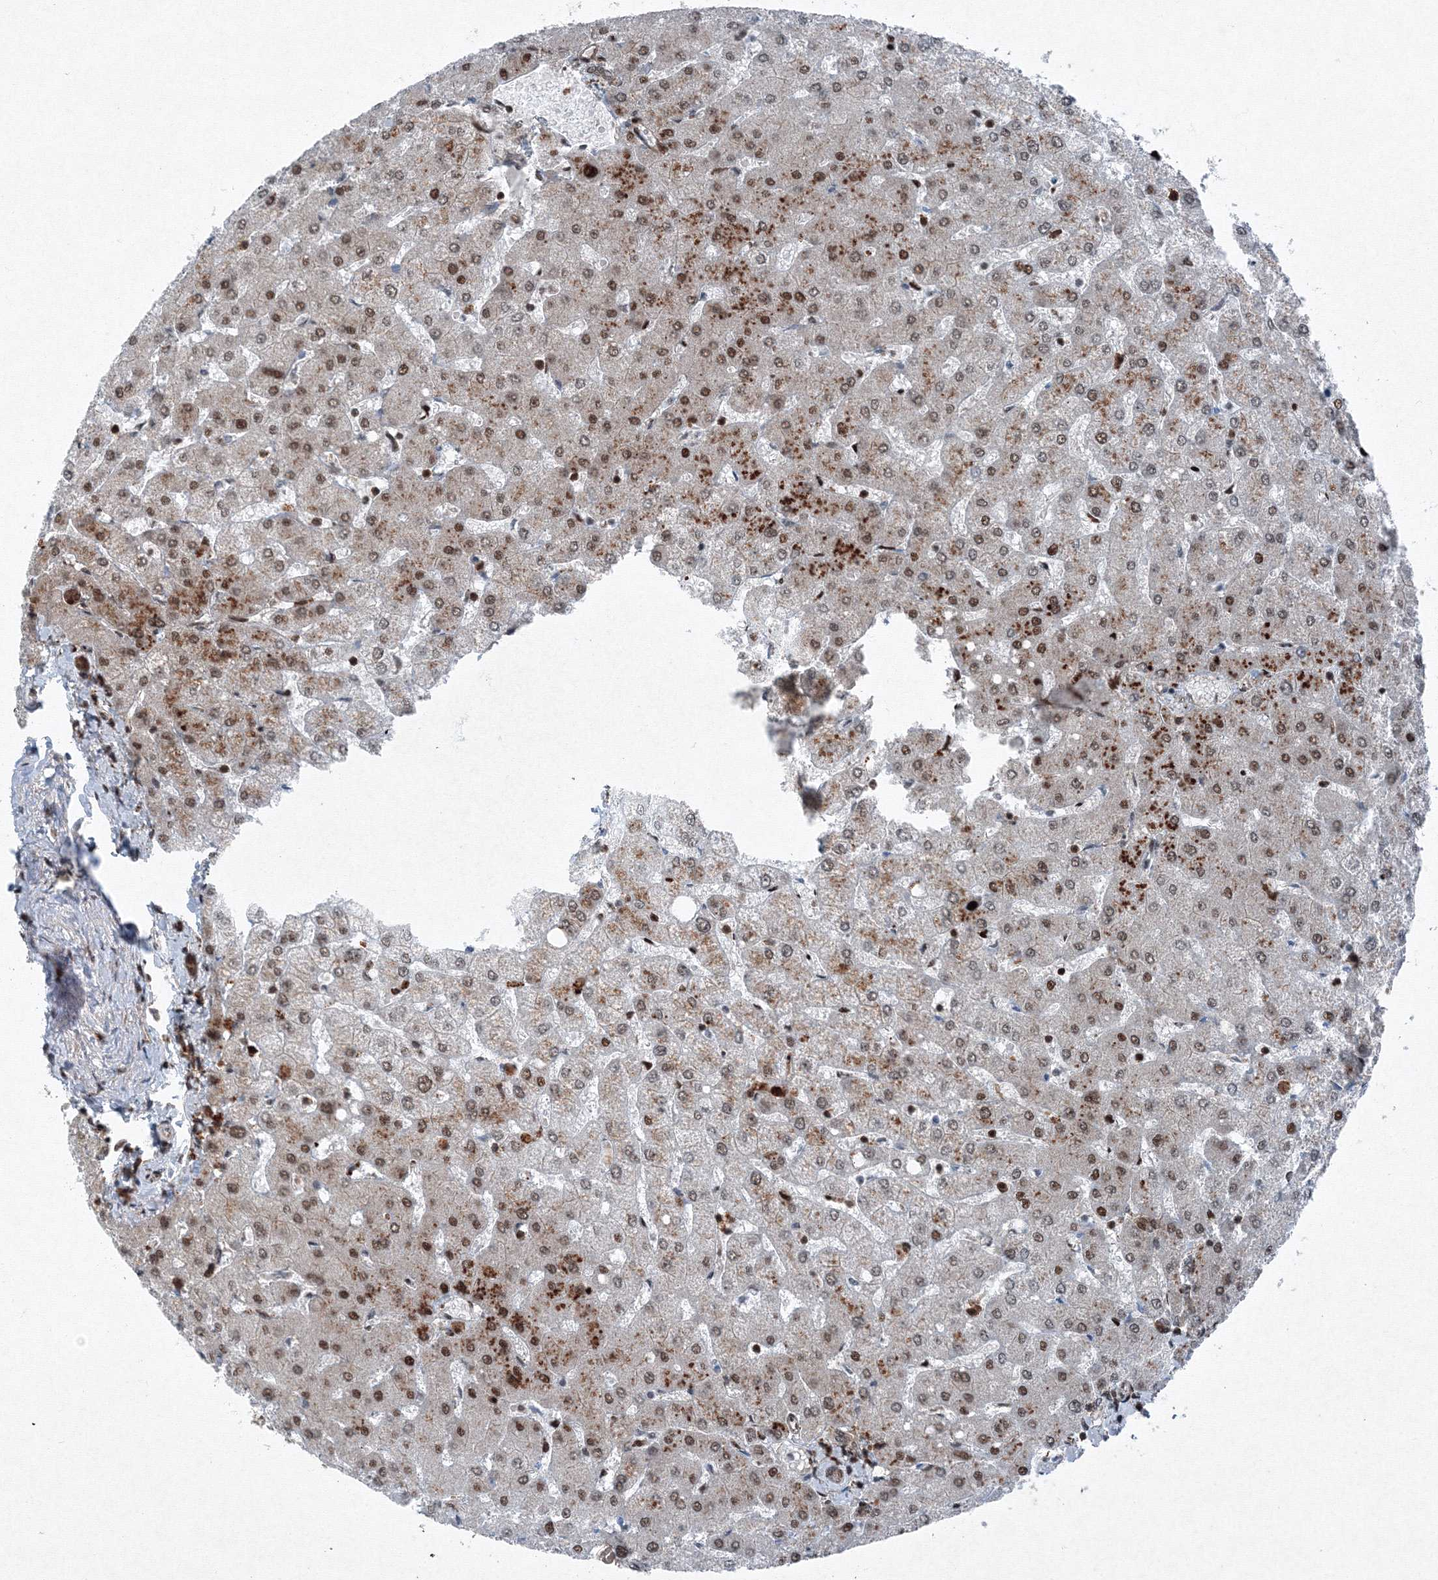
{"staining": {"intensity": "moderate", "quantity": ">75%", "location": "cytoplasmic/membranous,nuclear"}, "tissue": "liver", "cell_type": "Cholangiocytes", "image_type": "normal", "snomed": [{"axis": "morphology", "description": "Normal tissue, NOS"}, {"axis": "topography", "description": "Liver"}], "caption": "A high-resolution histopathology image shows immunohistochemistry (IHC) staining of normal liver, which exhibits moderate cytoplasmic/membranous,nuclear positivity in approximately >75% of cholangiocytes. (Stains: DAB in brown, nuclei in blue, Microscopy: brightfield microscopy at high magnification).", "gene": "SNRPC", "patient": {"sex": "female", "age": 54}}